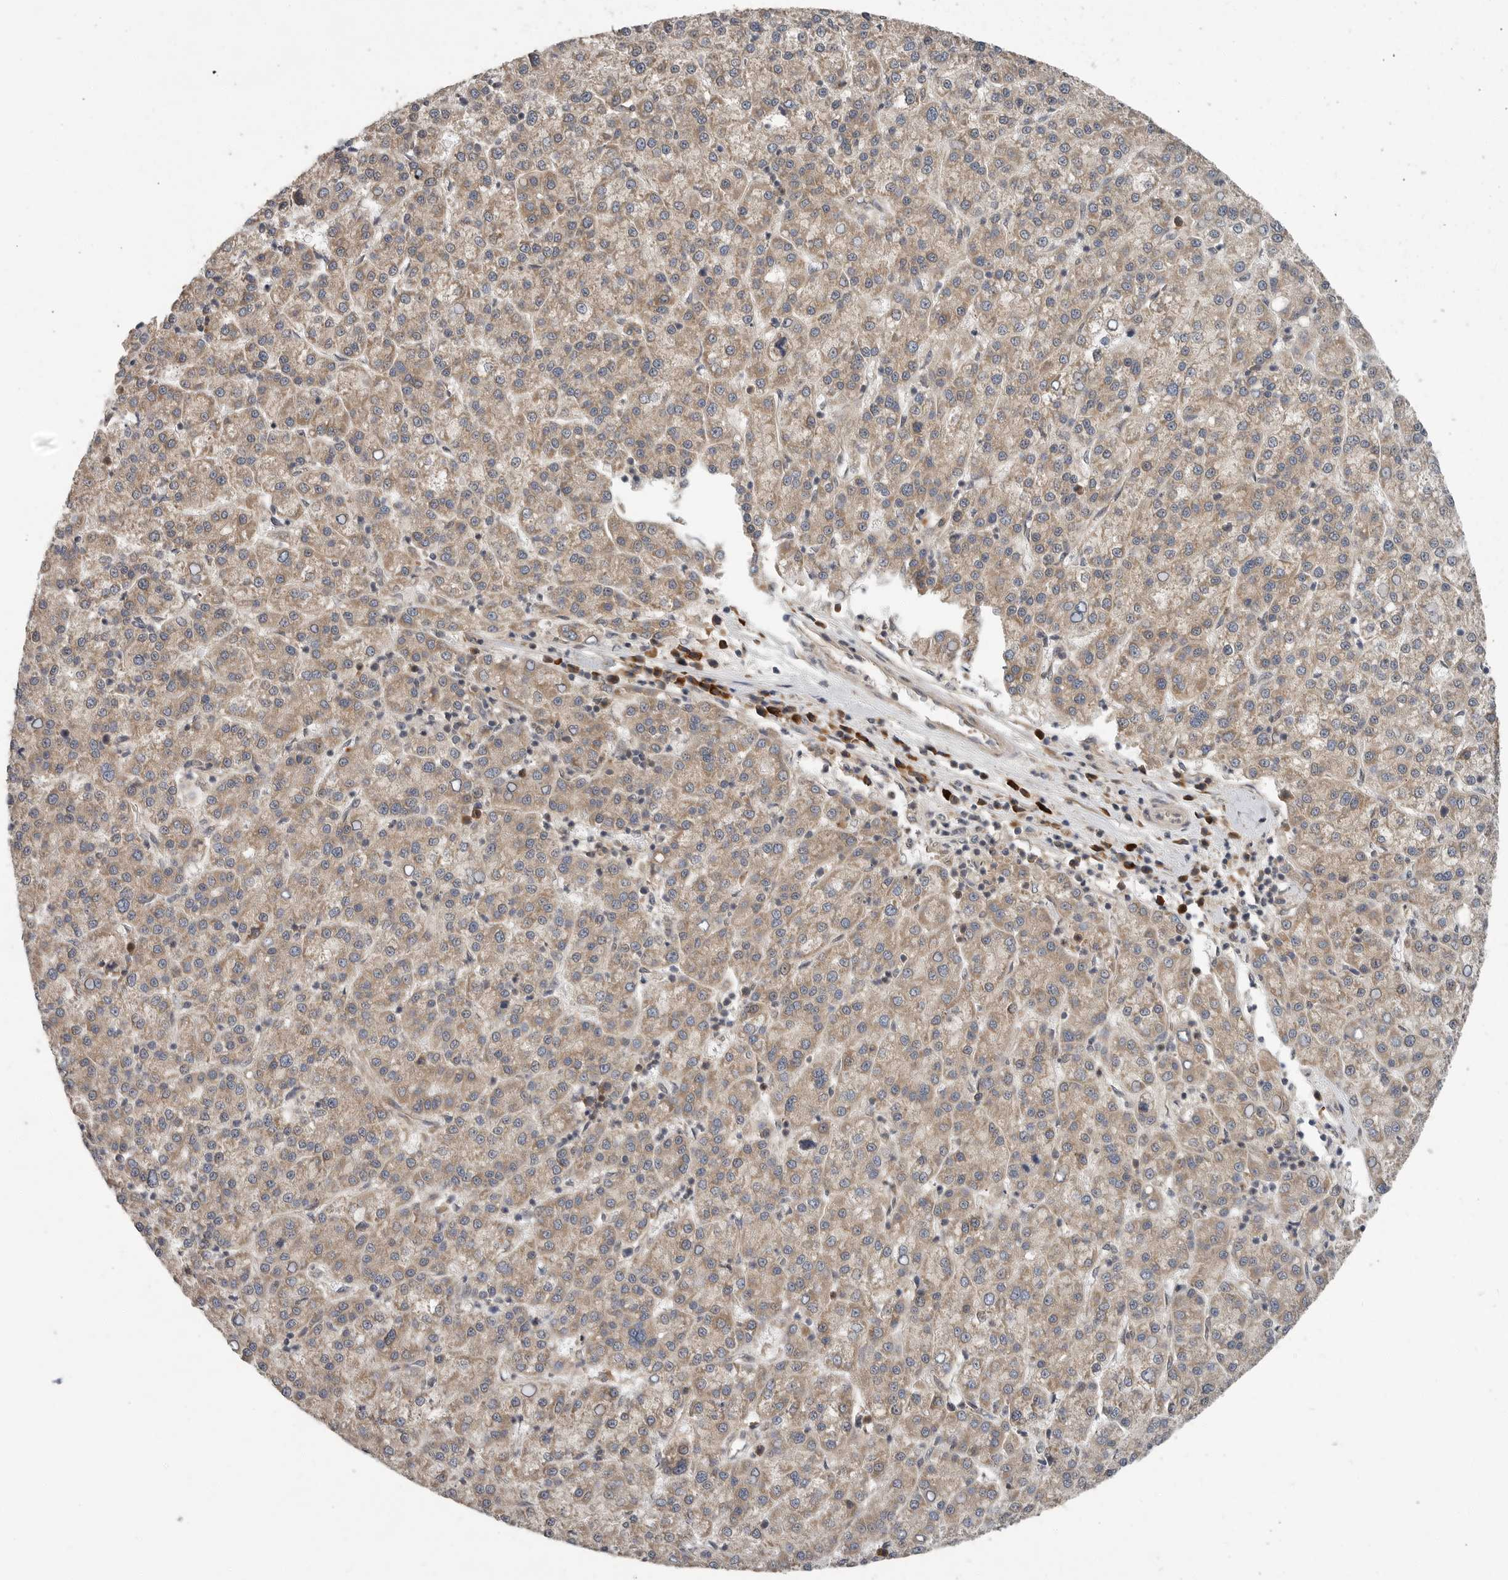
{"staining": {"intensity": "moderate", "quantity": ">75%", "location": "cytoplasmic/membranous"}, "tissue": "liver cancer", "cell_type": "Tumor cells", "image_type": "cancer", "snomed": [{"axis": "morphology", "description": "Carcinoma, Hepatocellular, NOS"}, {"axis": "topography", "description": "Liver"}], "caption": "The photomicrograph displays staining of liver hepatocellular carcinoma, revealing moderate cytoplasmic/membranous protein positivity (brown color) within tumor cells. The protein is shown in brown color, while the nuclei are stained blue.", "gene": "OSBPL9", "patient": {"sex": "female", "age": 58}}